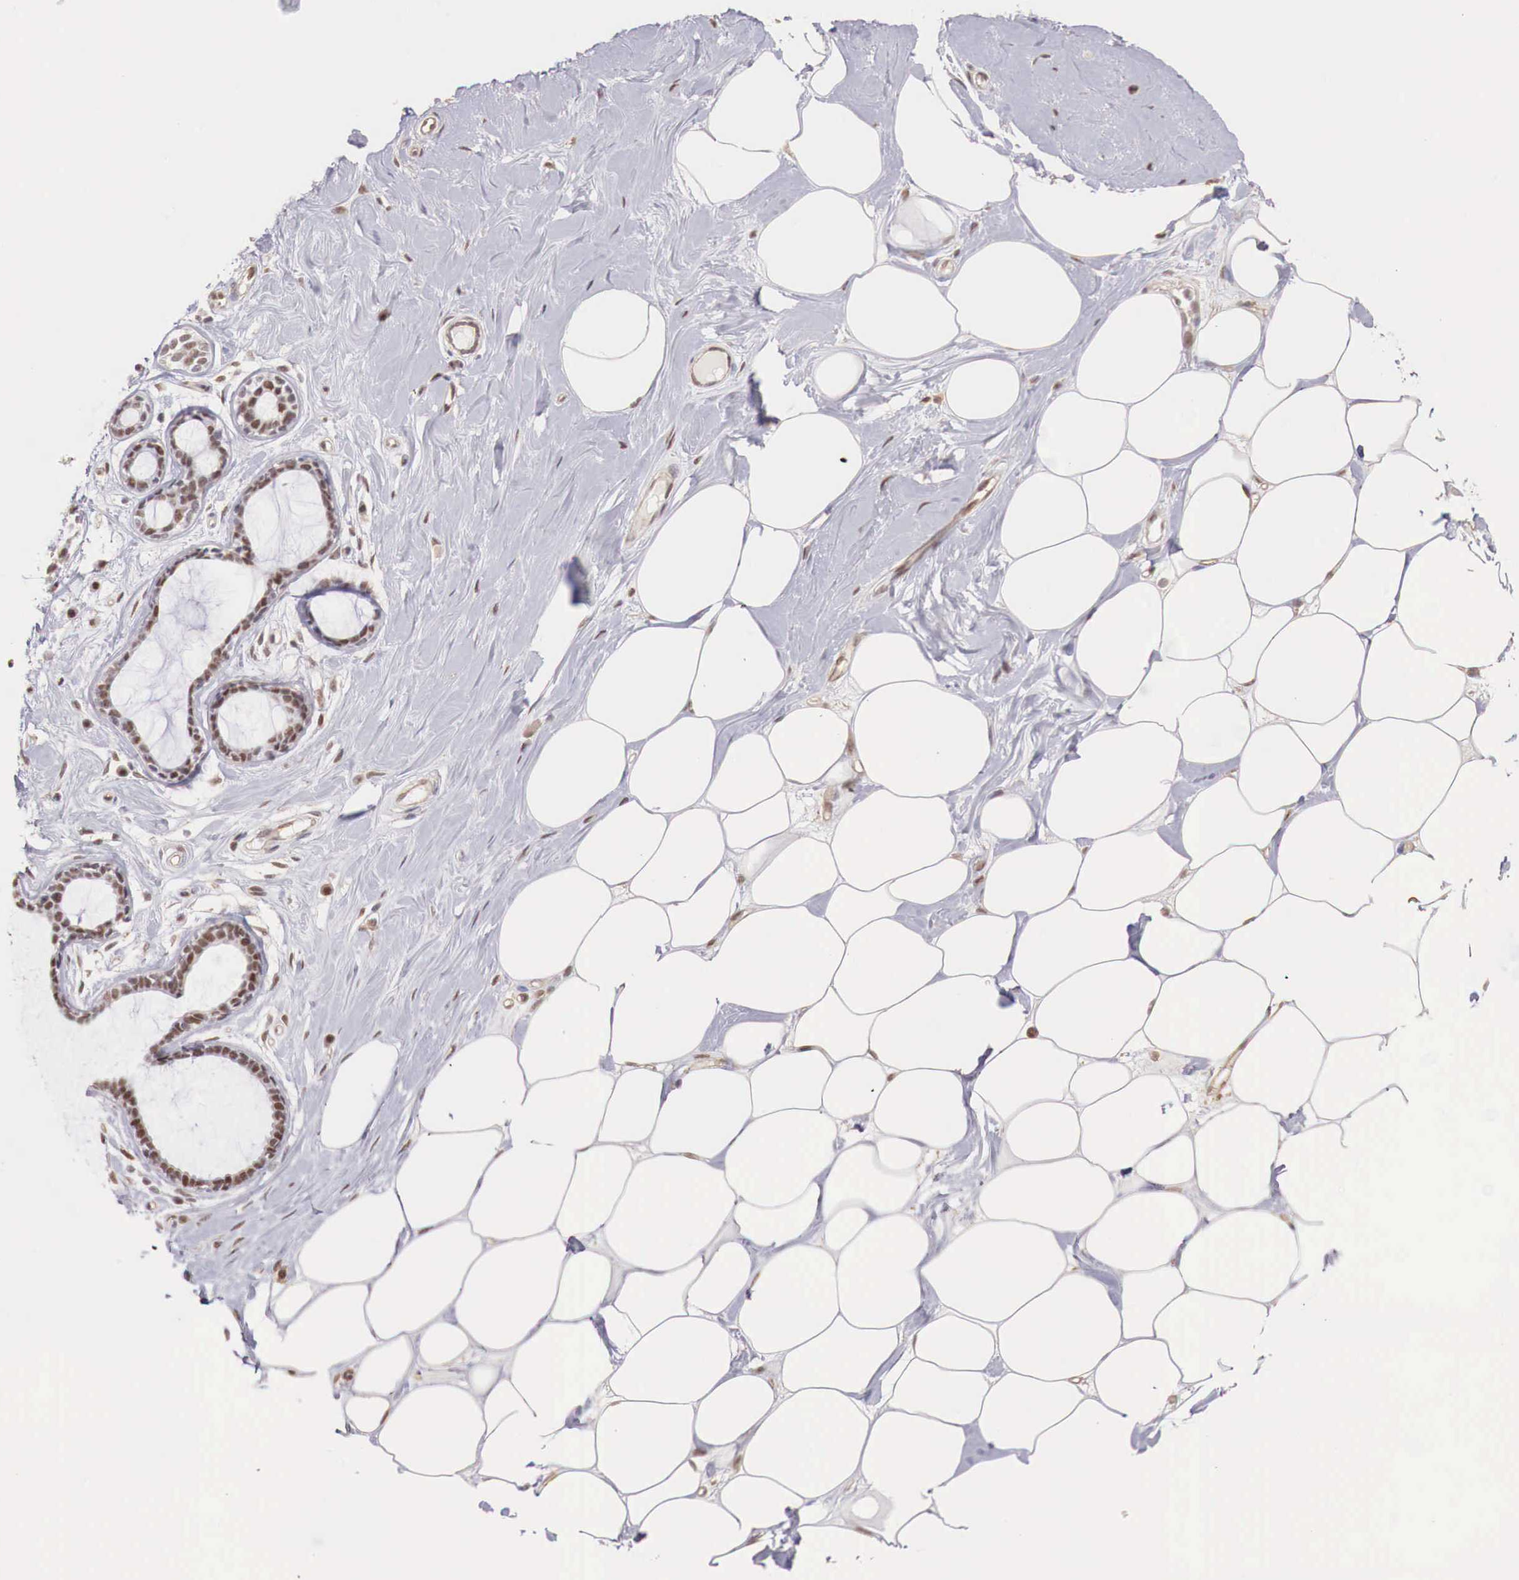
{"staining": {"intensity": "moderate", "quantity": ">75%", "location": "nuclear"}, "tissue": "adipose tissue", "cell_type": "Adipocytes", "image_type": "normal", "snomed": [{"axis": "morphology", "description": "Normal tissue, NOS"}, {"axis": "topography", "description": "Breast"}], "caption": "Immunohistochemistry (IHC) micrograph of normal adipose tissue: adipose tissue stained using immunohistochemistry demonstrates medium levels of moderate protein expression localized specifically in the nuclear of adipocytes, appearing as a nuclear brown color.", "gene": "FOXP2", "patient": {"sex": "female", "age": 44}}